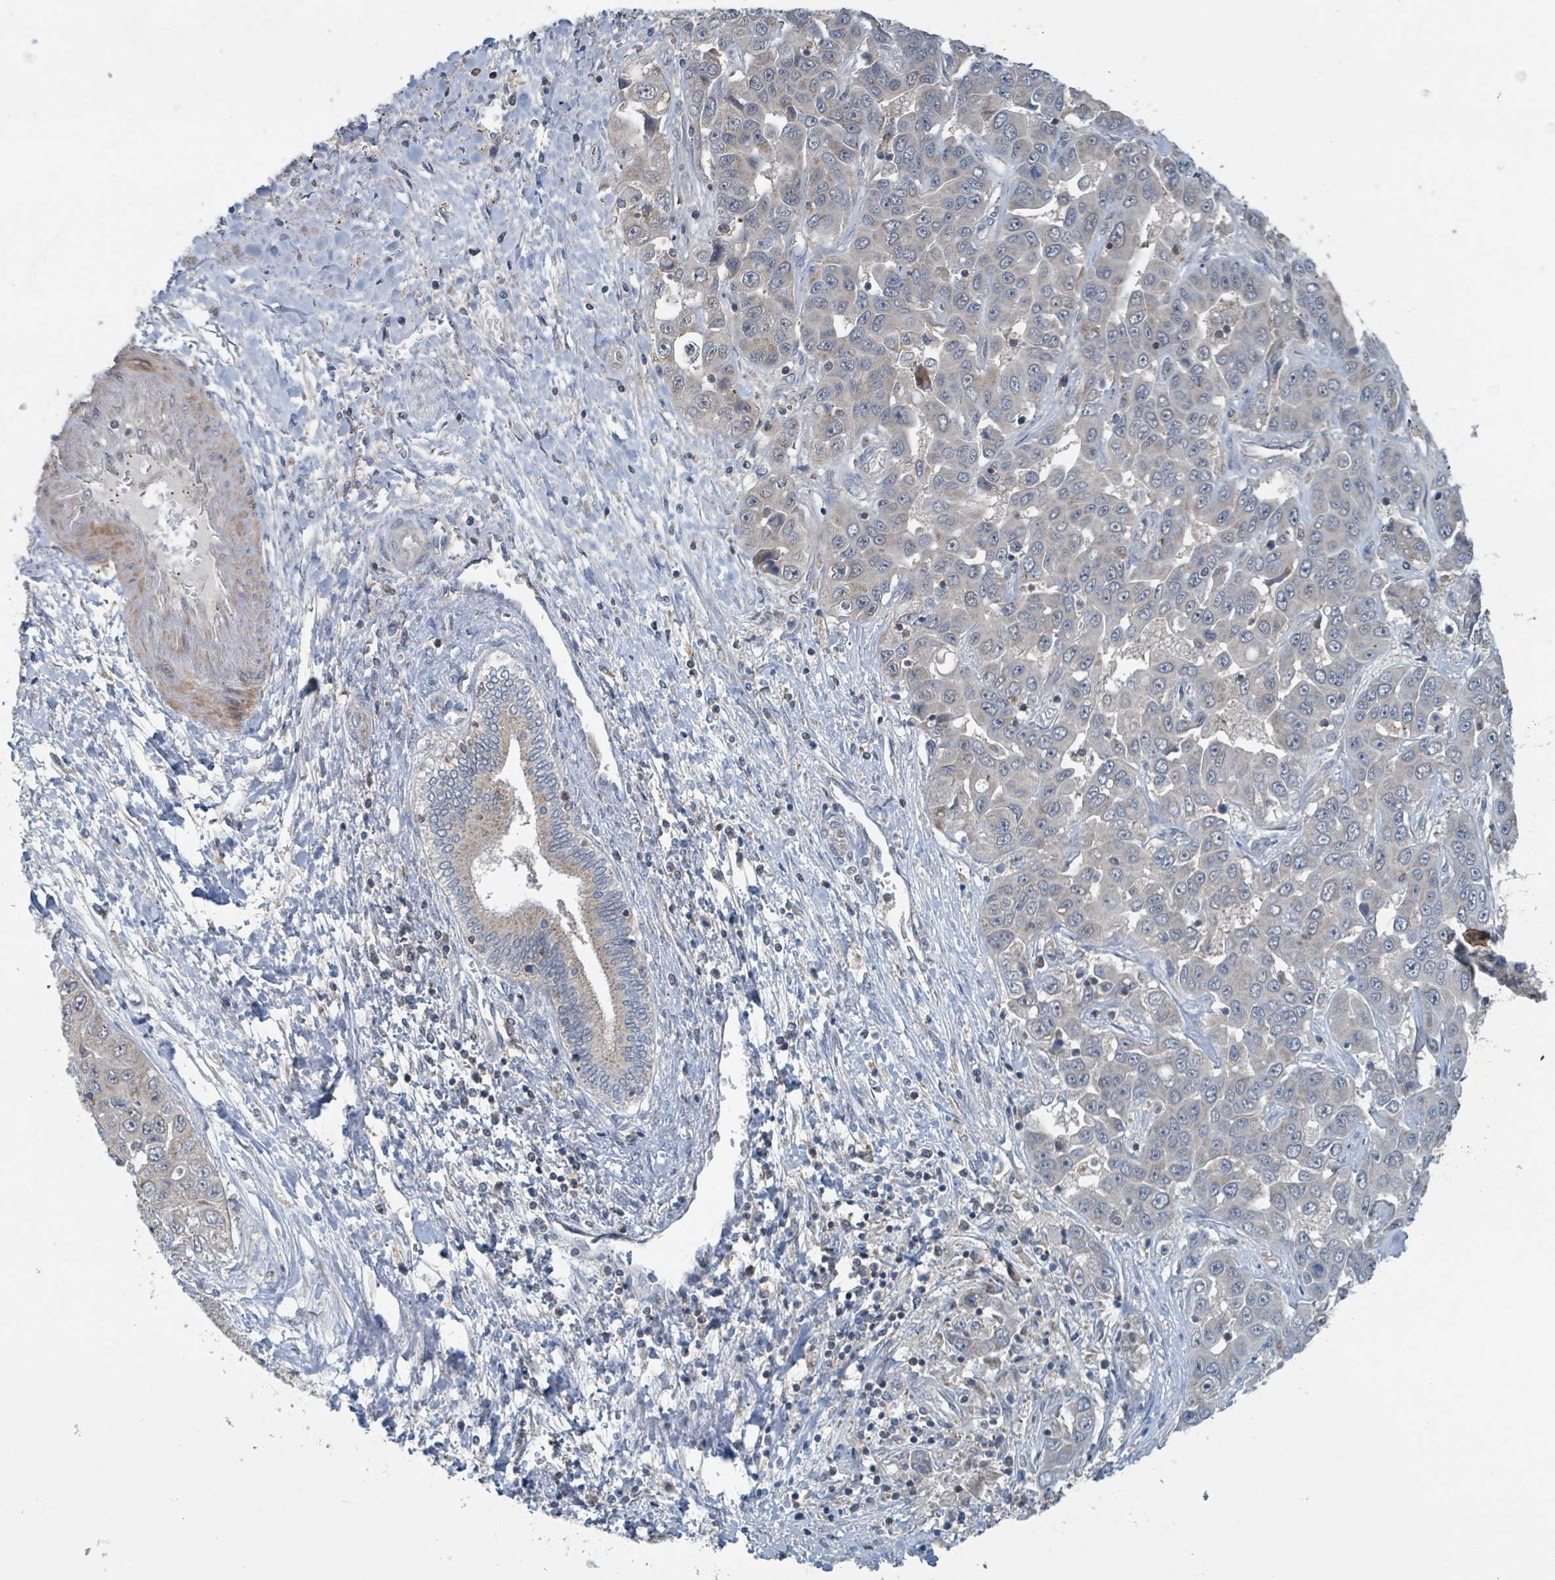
{"staining": {"intensity": "negative", "quantity": "none", "location": "none"}, "tissue": "liver cancer", "cell_type": "Tumor cells", "image_type": "cancer", "snomed": [{"axis": "morphology", "description": "Cholangiocarcinoma"}, {"axis": "topography", "description": "Liver"}], "caption": "Immunohistochemical staining of liver cholangiocarcinoma shows no significant staining in tumor cells.", "gene": "ACBD4", "patient": {"sex": "female", "age": 52}}